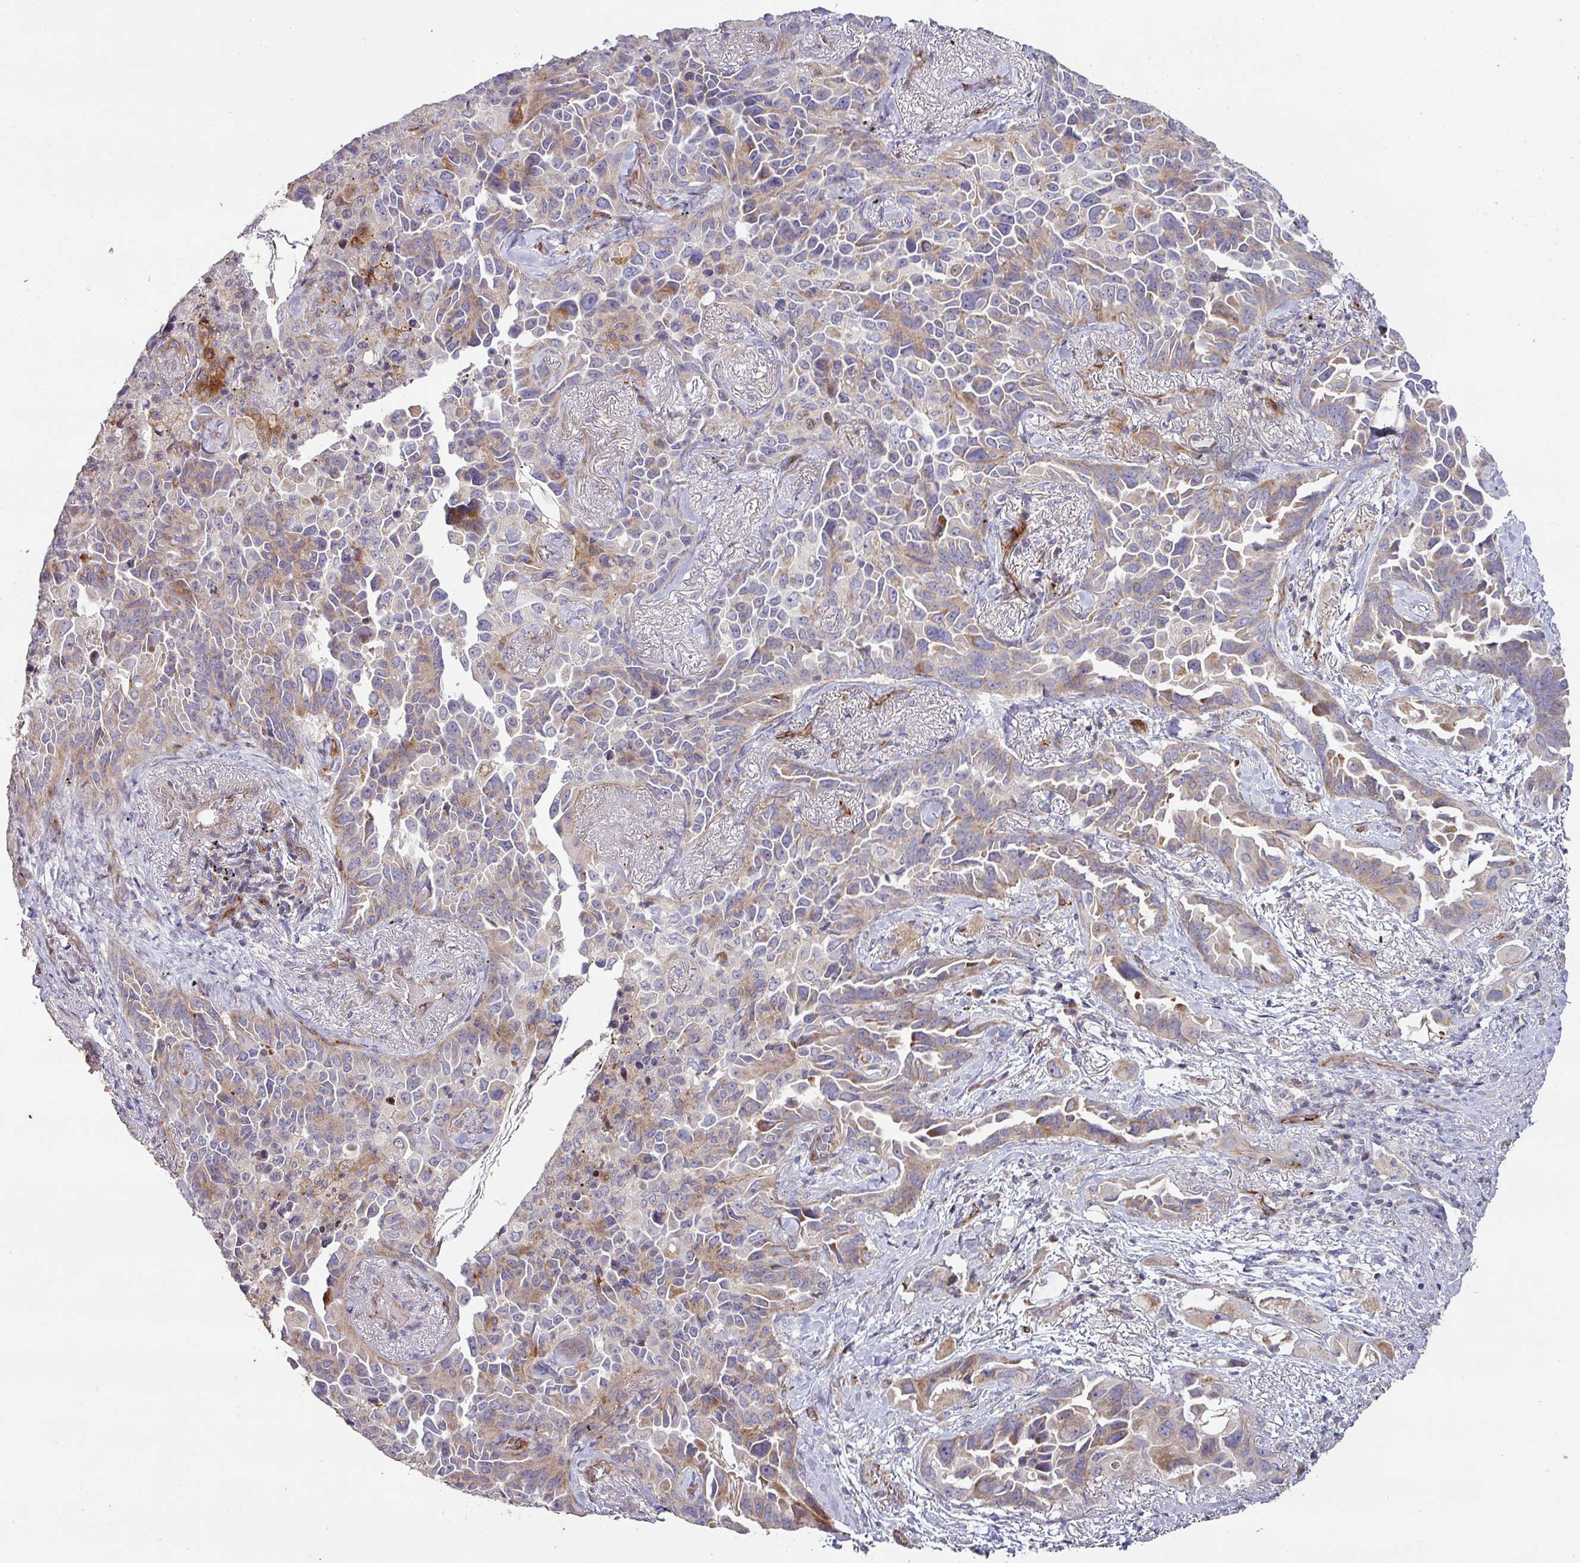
{"staining": {"intensity": "weak", "quantity": ">75%", "location": "cytoplasmic/membranous"}, "tissue": "lung cancer", "cell_type": "Tumor cells", "image_type": "cancer", "snomed": [{"axis": "morphology", "description": "Adenocarcinoma, NOS"}, {"axis": "topography", "description": "Lung"}], "caption": "Protein expression analysis of human adenocarcinoma (lung) reveals weak cytoplasmic/membranous expression in about >75% of tumor cells.", "gene": "RPL23A", "patient": {"sex": "female", "age": 67}}